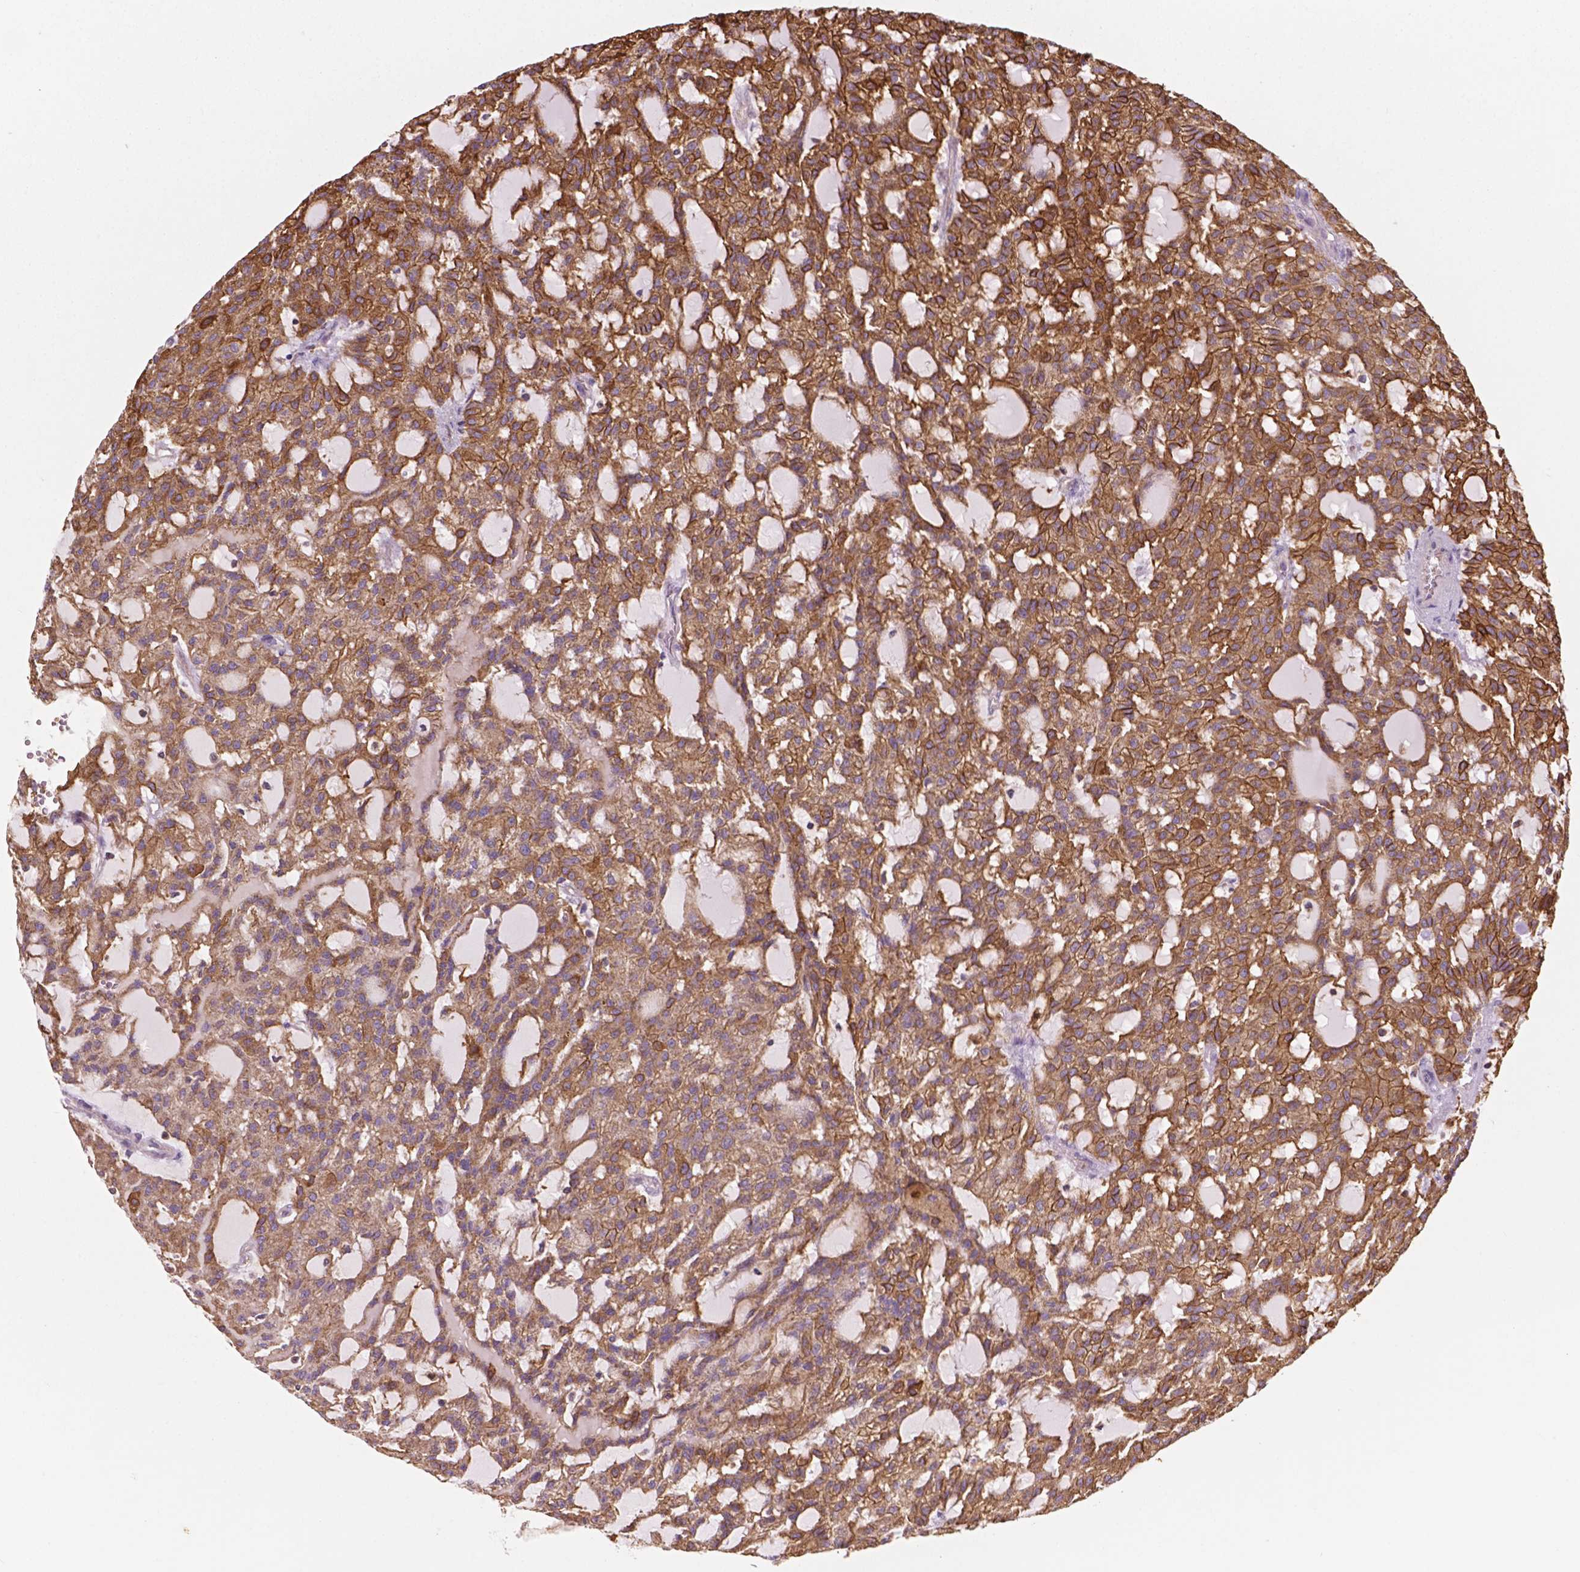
{"staining": {"intensity": "strong", "quantity": ">75%", "location": "cytoplasmic/membranous"}, "tissue": "renal cancer", "cell_type": "Tumor cells", "image_type": "cancer", "snomed": [{"axis": "morphology", "description": "Adenocarcinoma, NOS"}, {"axis": "topography", "description": "Kidney"}], "caption": "Approximately >75% of tumor cells in renal cancer (adenocarcinoma) display strong cytoplasmic/membranous protein expression as visualized by brown immunohistochemical staining.", "gene": "TCAF1", "patient": {"sex": "male", "age": 63}}